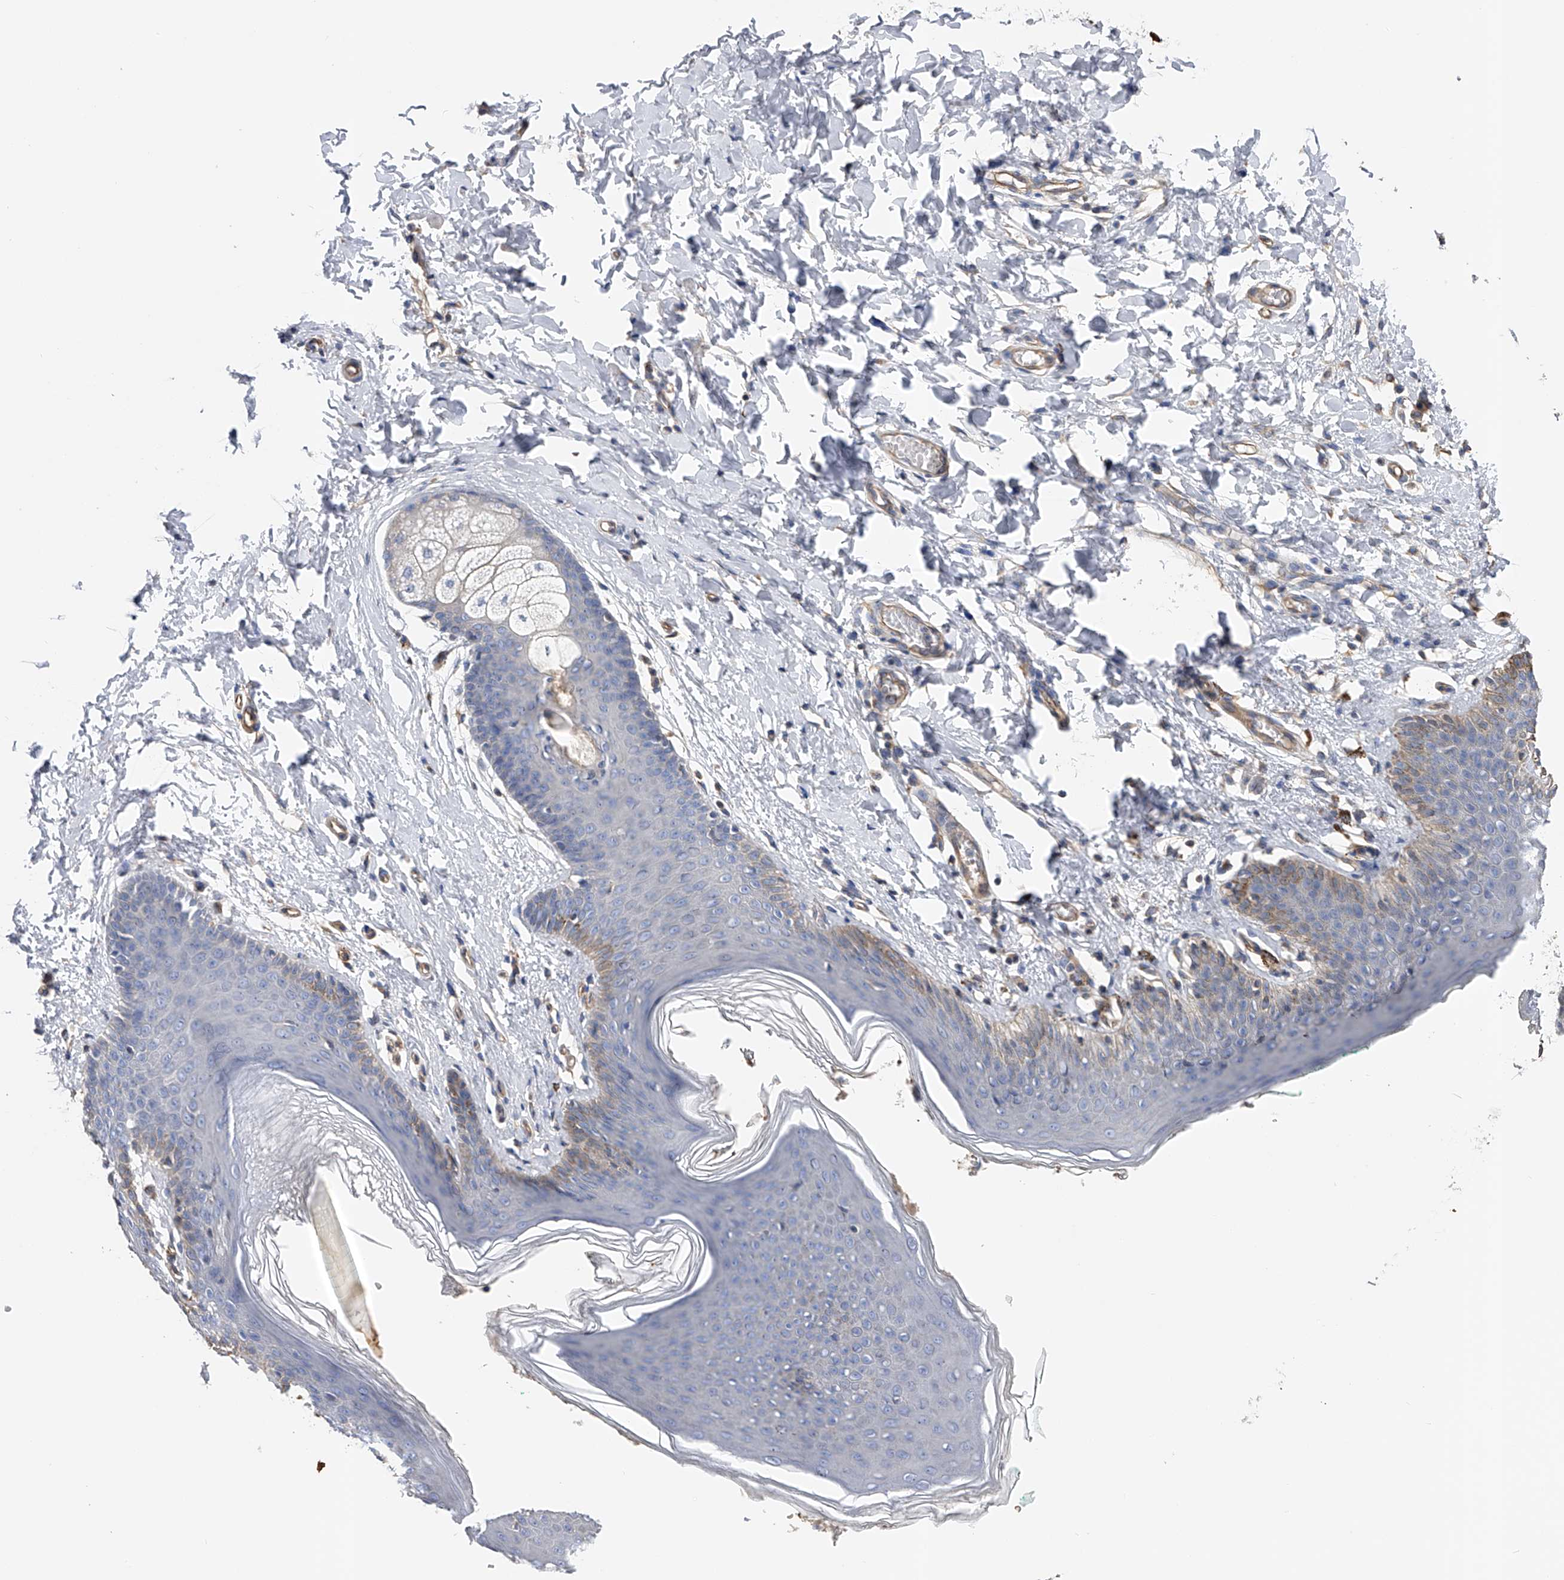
{"staining": {"intensity": "moderate", "quantity": "<25%", "location": "cytoplasmic/membranous"}, "tissue": "skin", "cell_type": "Epidermal cells", "image_type": "normal", "snomed": [{"axis": "morphology", "description": "Normal tissue, NOS"}, {"axis": "topography", "description": "Vulva"}], "caption": "A low amount of moderate cytoplasmic/membranous expression is present in approximately <25% of epidermal cells in unremarkable skin.", "gene": "RWDD2A", "patient": {"sex": "female", "age": 66}}